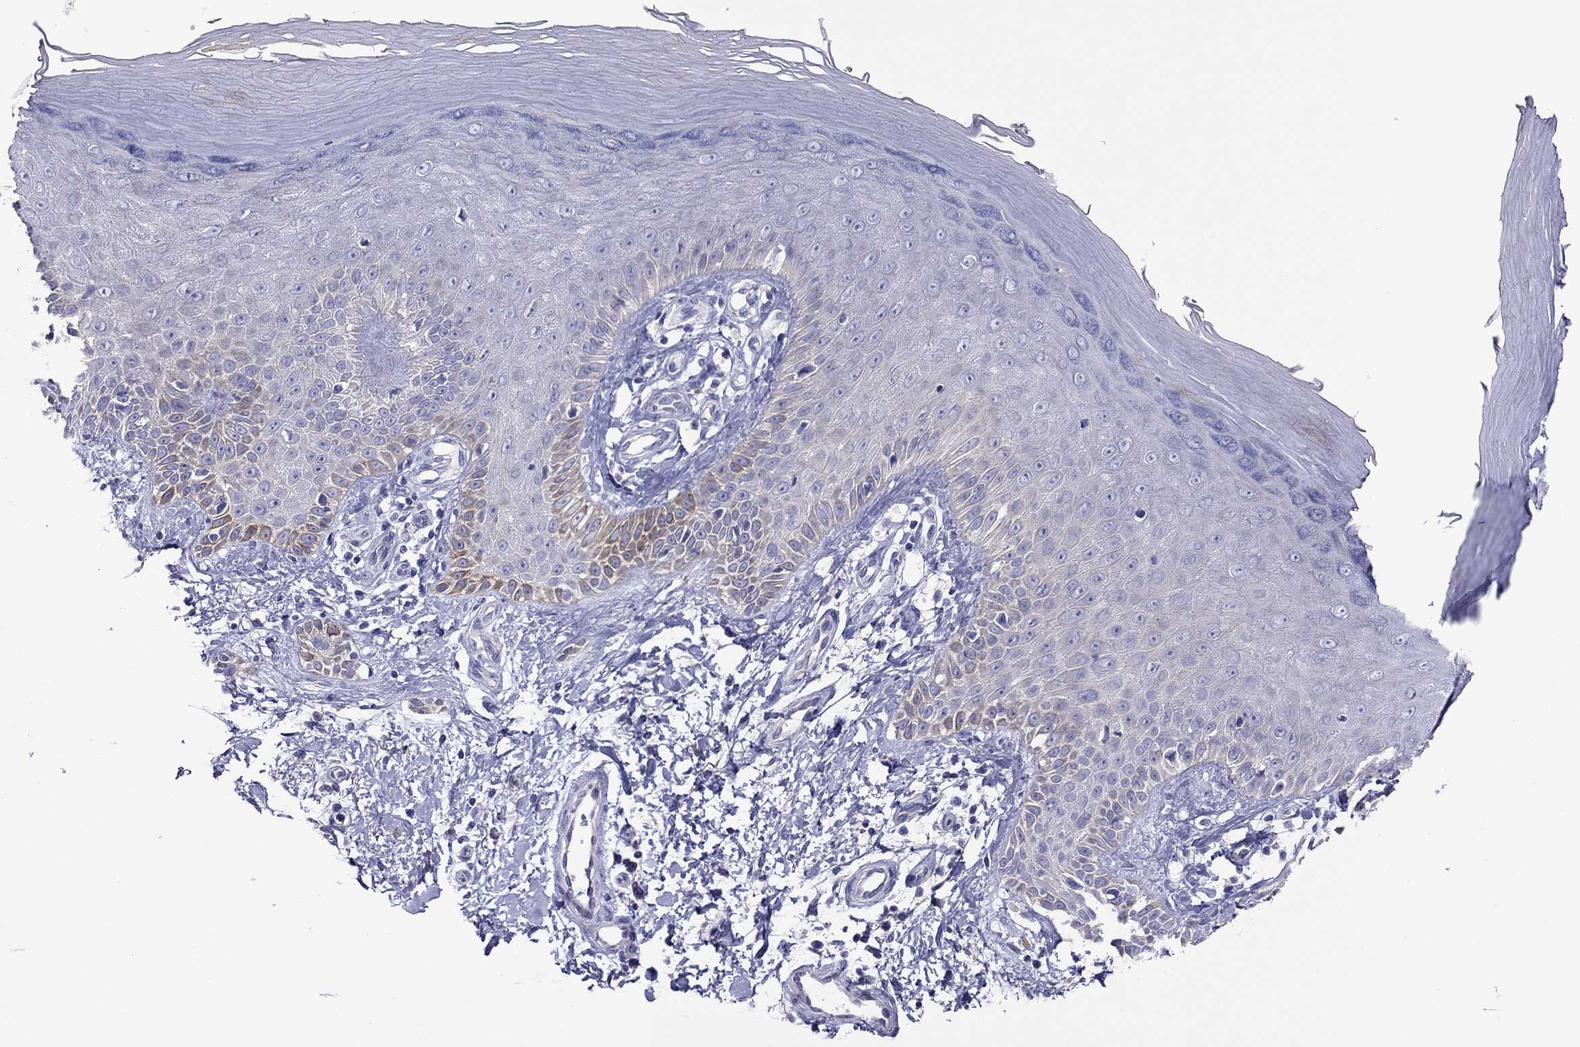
{"staining": {"intensity": "negative", "quantity": "none", "location": "none"}, "tissue": "skin", "cell_type": "Fibroblasts", "image_type": "normal", "snomed": [{"axis": "morphology", "description": "Normal tissue, NOS"}, {"axis": "morphology", "description": "Inflammation, NOS"}, {"axis": "morphology", "description": "Fibrosis, NOS"}, {"axis": "topography", "description": "Skin"}], "caption": "The immunohistochemistry (IHC) image has no significant staining in fibroblasts of skin. (Stains: DAB IHC with hematoxylin counter stain, Microscopy: brightfield microscopy at high magnification).", "gene": "CAPNS2", "patient": {"sex": "male", "age": 71}}